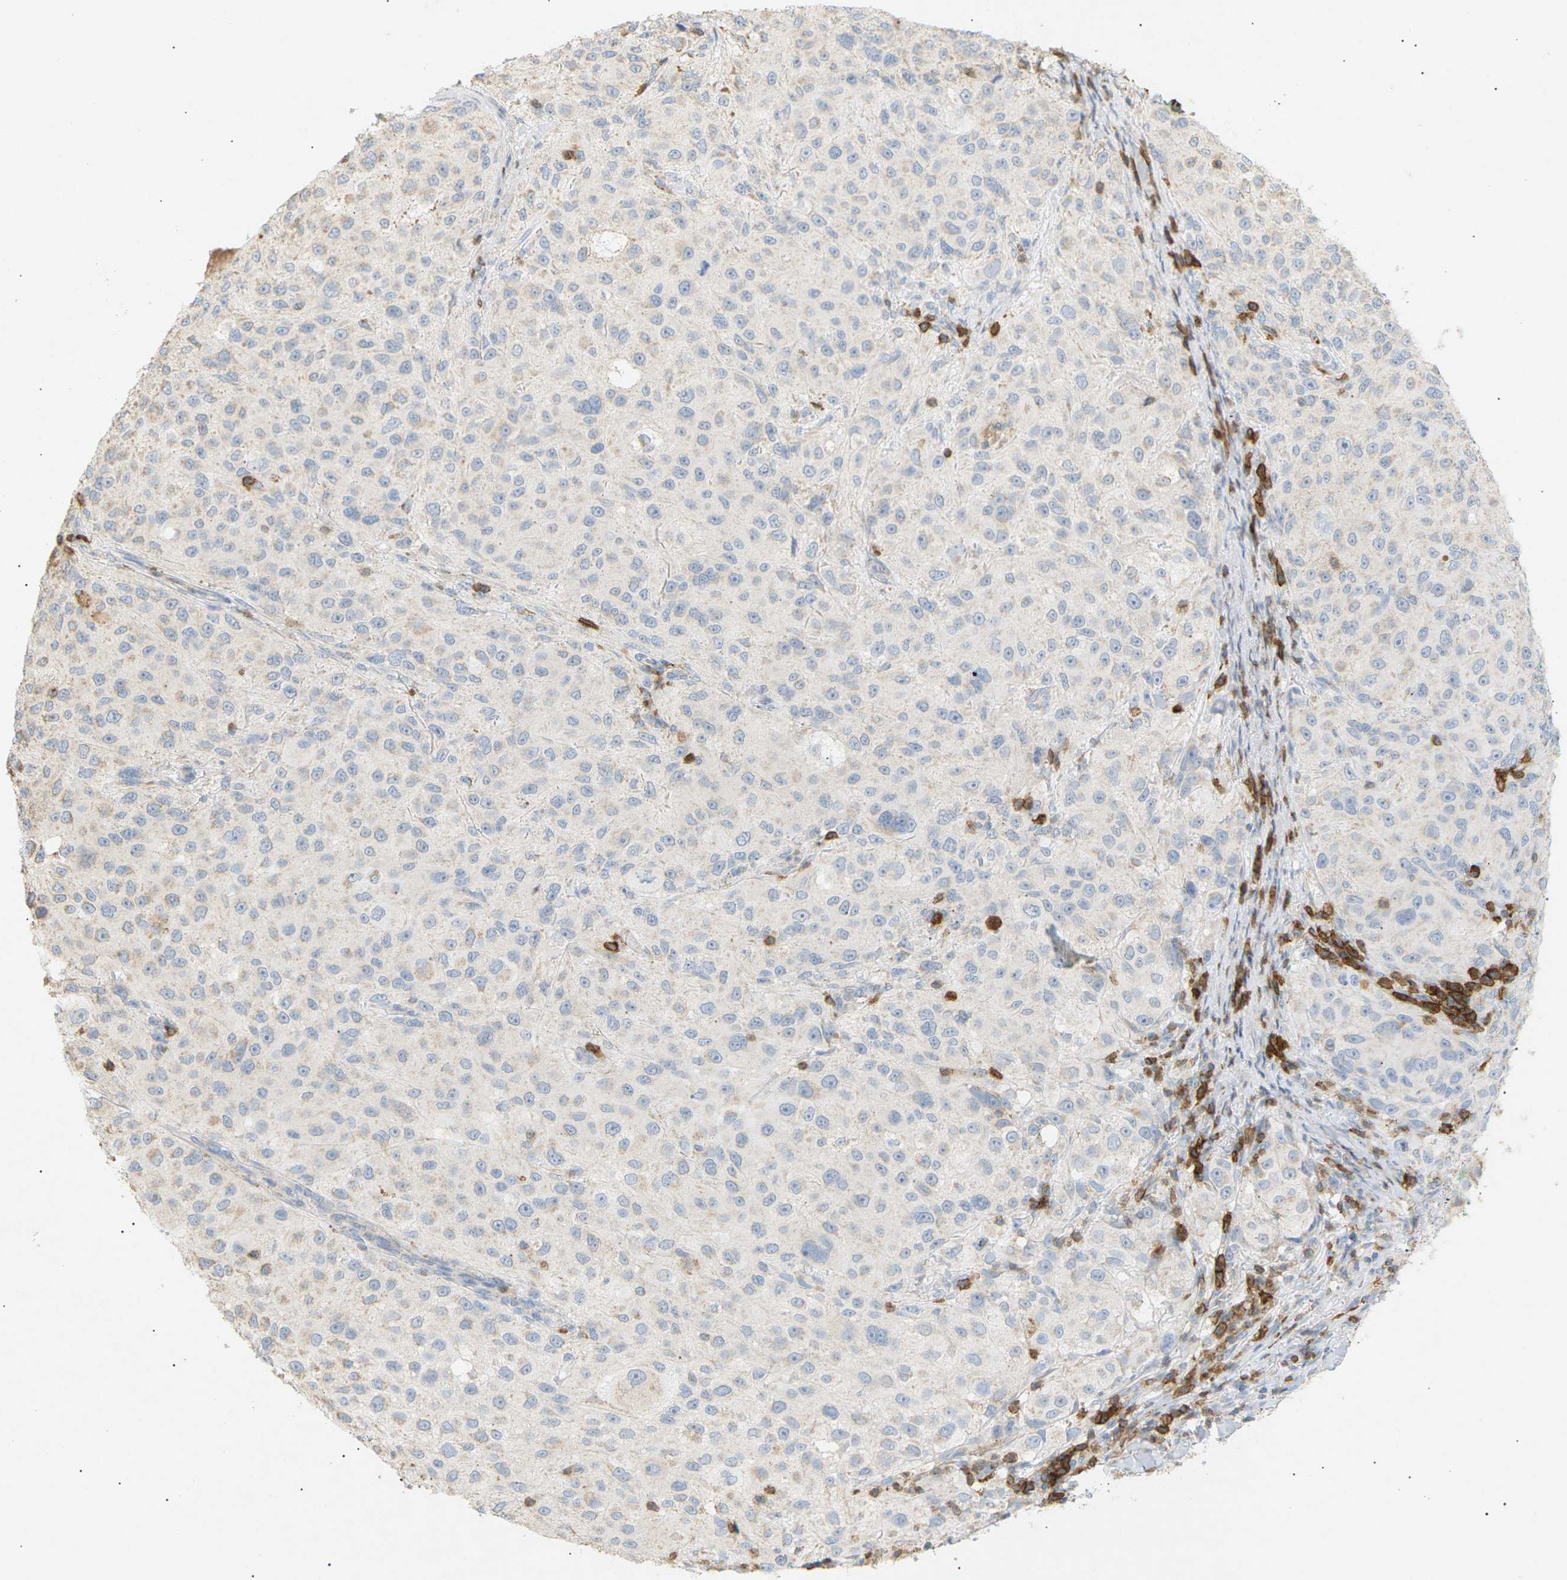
{"staining": {"intensity": "negative", "quantity": "none", "location": "none"}, "tissue": "melanoma", "cell_type": "Tumor cells", "image_type": "cancer", "snomed": [{"axis": "morphology", "description": "Necrosis, NOS"}, {"axis": "morphology", "description": "Malignant melanoma, NOS"}, {"axis": "topography", "description": "Skin"}], "caption": "Tumor cells are negative for protein expression in human melanoma.", "gene": "LIME1", "patient": {"sex": "female", "age": 87}}